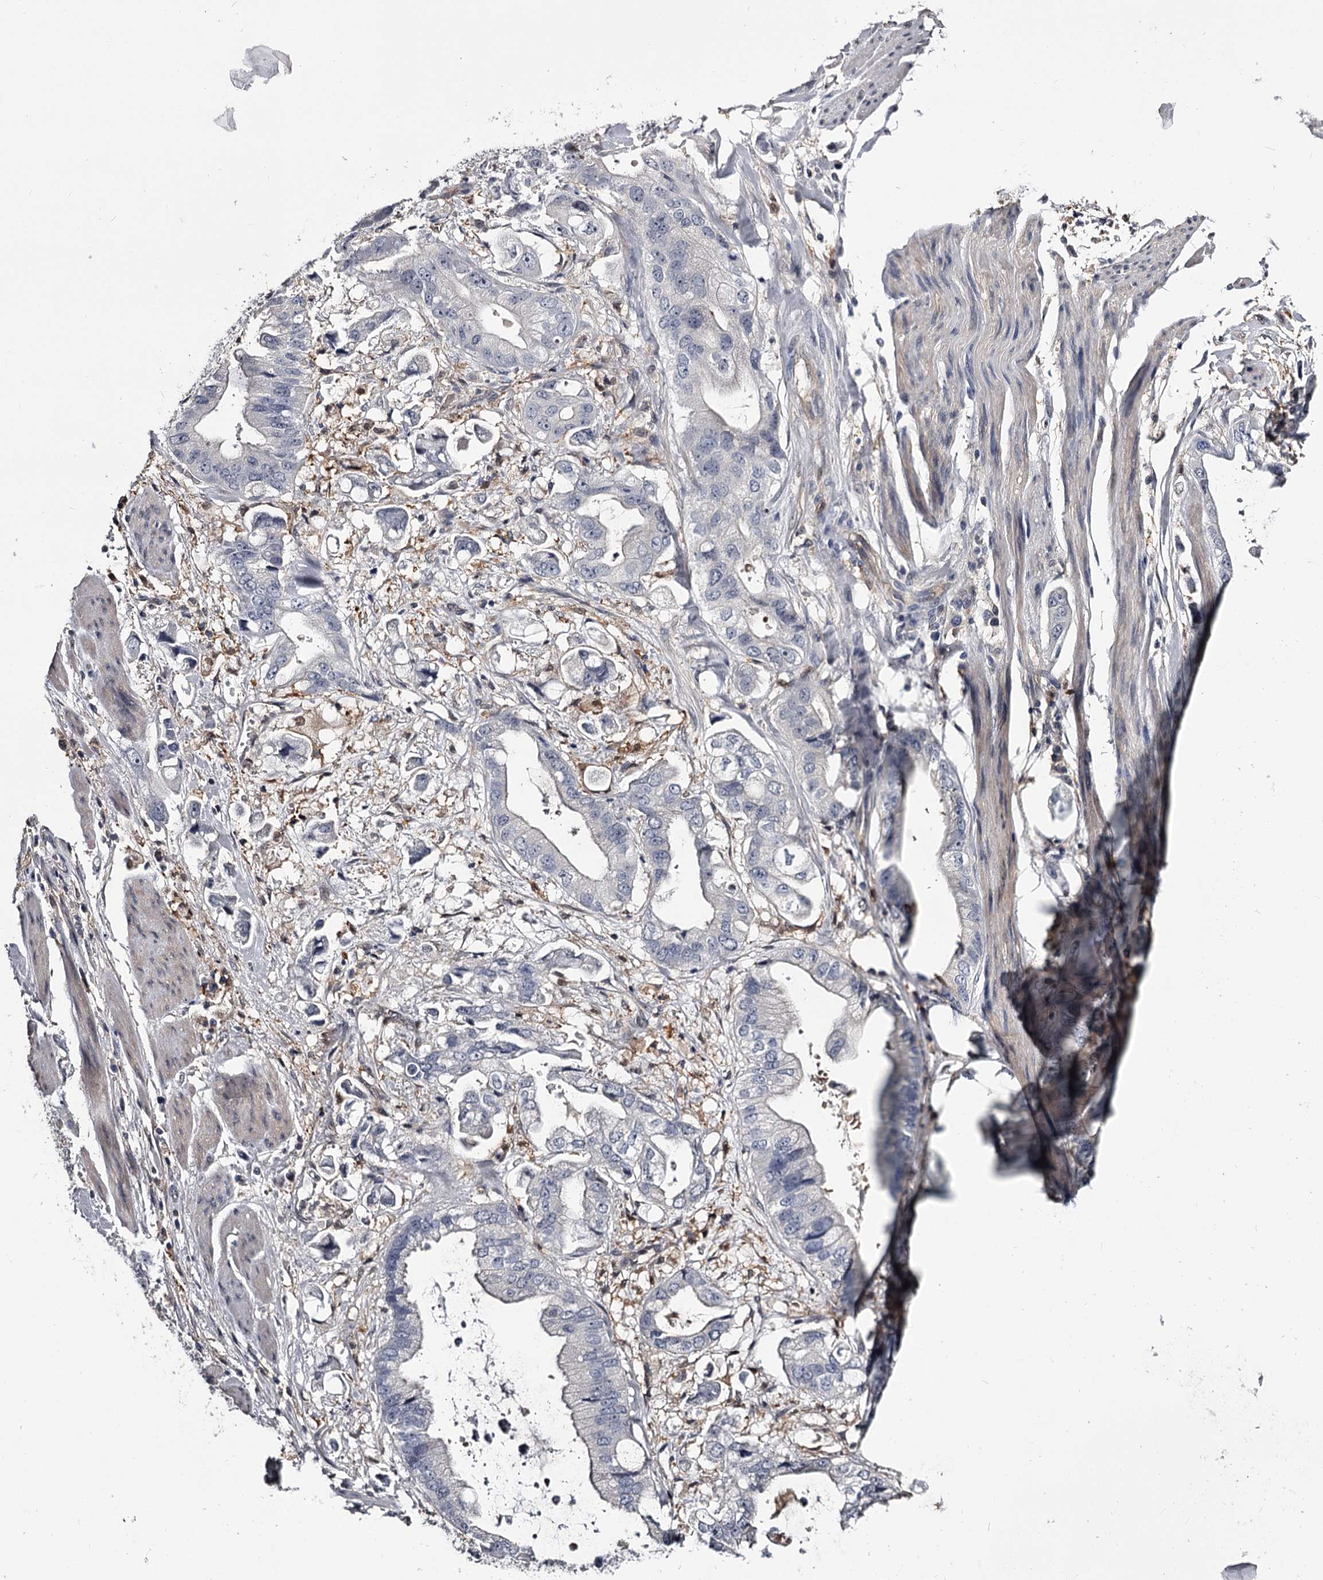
{"staining": {"intensity": "negative", "quantity": "none", "location": "none"}, "tissue": "stomach cancer", "cell_type": "Tumor cells", "image_type": "cancer", "snomed": [{"axis": "morphology", "description": "Adenocarcinoma, NOS"}, {"axis": "topography", "description": "Stomach"}], "caption": "A high-resolution photomicrograph shows immunohistochemistry (IHC) staining of adenocarcinoma (stomach), which reveals no significant positivity in tumor cells.", "gene": "GSTO1", "patient": {"sex": "male", "age": 62}}